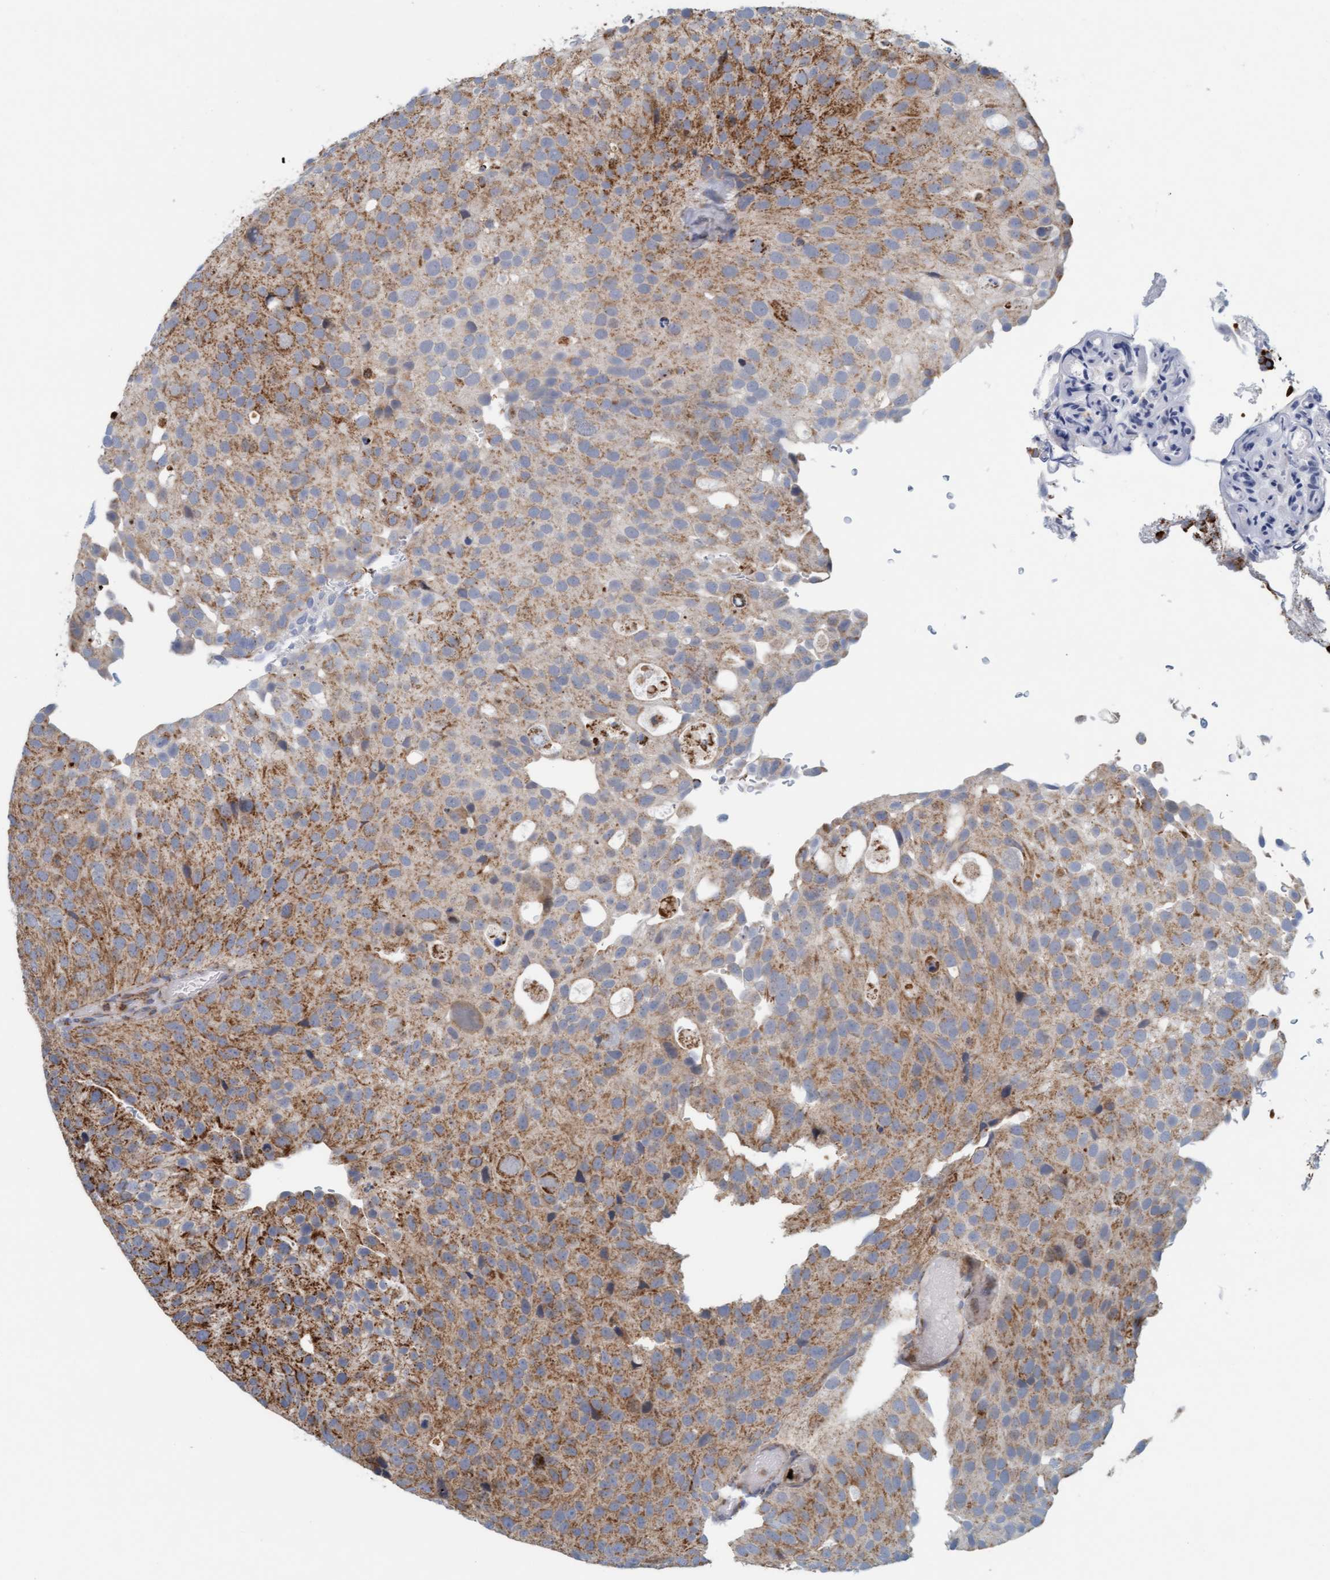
{"staining": {"intensity": "moderate", "quantity": ">75%", "location": "cytoplasmic/membranous"}, "tissue": "urothelial cancer", "cell_type": "Tumor cells", "image_type": "cancer", "snomed": [{"axis": "morphology", "description": "Urothelial carcinoma, Low grade"}, {"axis": "topography", "description": "Urinary bladder"}], "caption": "Immunohistochemistry (DAB) staining of human urothelial cancer reveals moderate cytoplasmic/membranous protein positivity in about >75% of tumor cells.", "gene": "B9D1", "patient": {"sex": "male", "age": 78}}